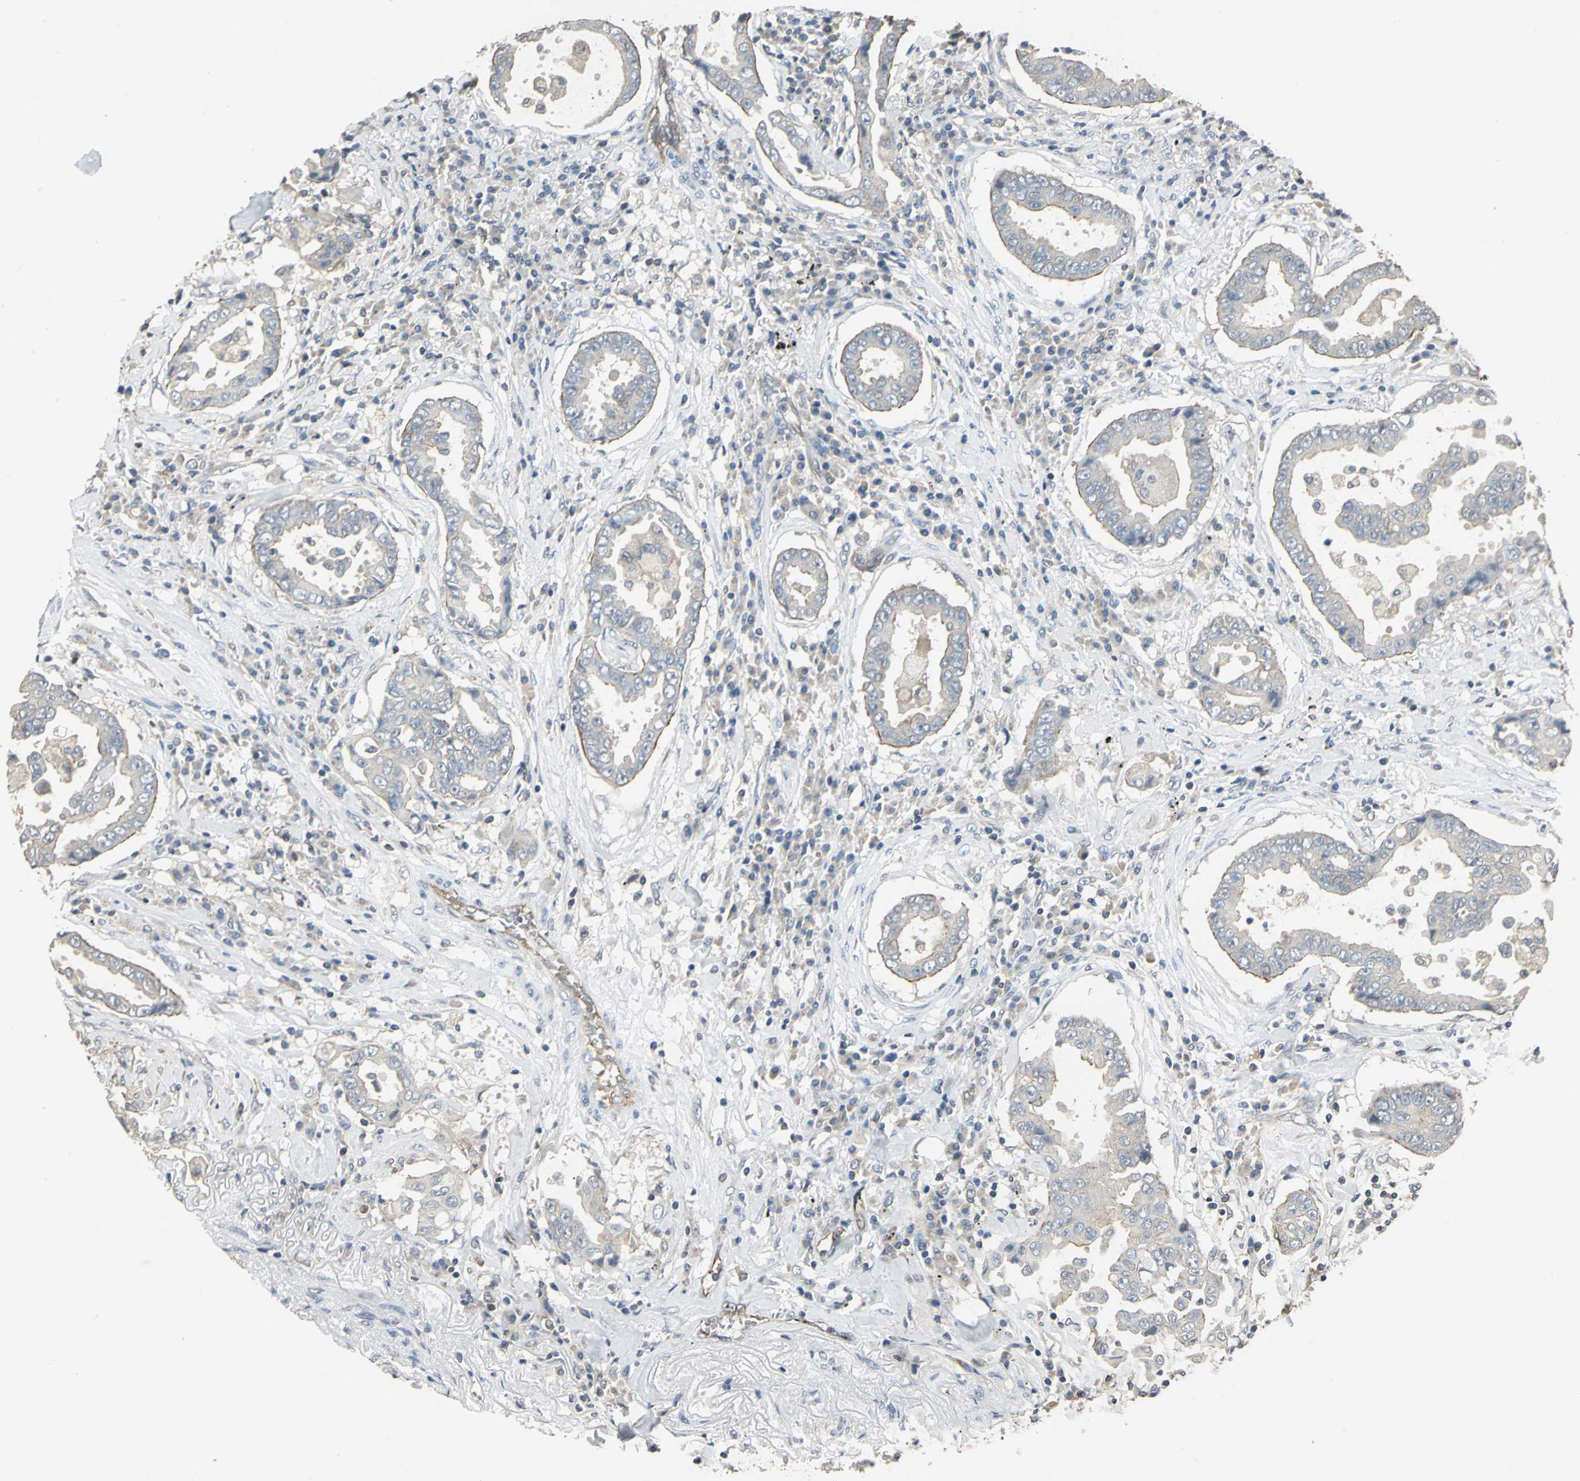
{"staining": {"intensity": "weak", "quantity": "25%-75%", "location": "cytoplasmic/membranous"}, "tissue": "lung cancer", "cell_type": "Tumor cells", "image_type": "cancer", "snomed": [{"axis": "morphology", "description": "Normal tissue, NOS"}, {"axis": "morphology", "description": "Inflammation, NOS"}, {"axis": "morphology", "description": "Adenocarcinoma, NOS"}, {"axis": "topography", "description": "Lung"}], "caption": "Weak cytoplasmic/membranous staining for a protein is seen in approximately 25%-75% of tumor cells of lung cancer using IHC.", "gene": "RAPGEF1", "patient": {"sex": "female", "age": 64}}